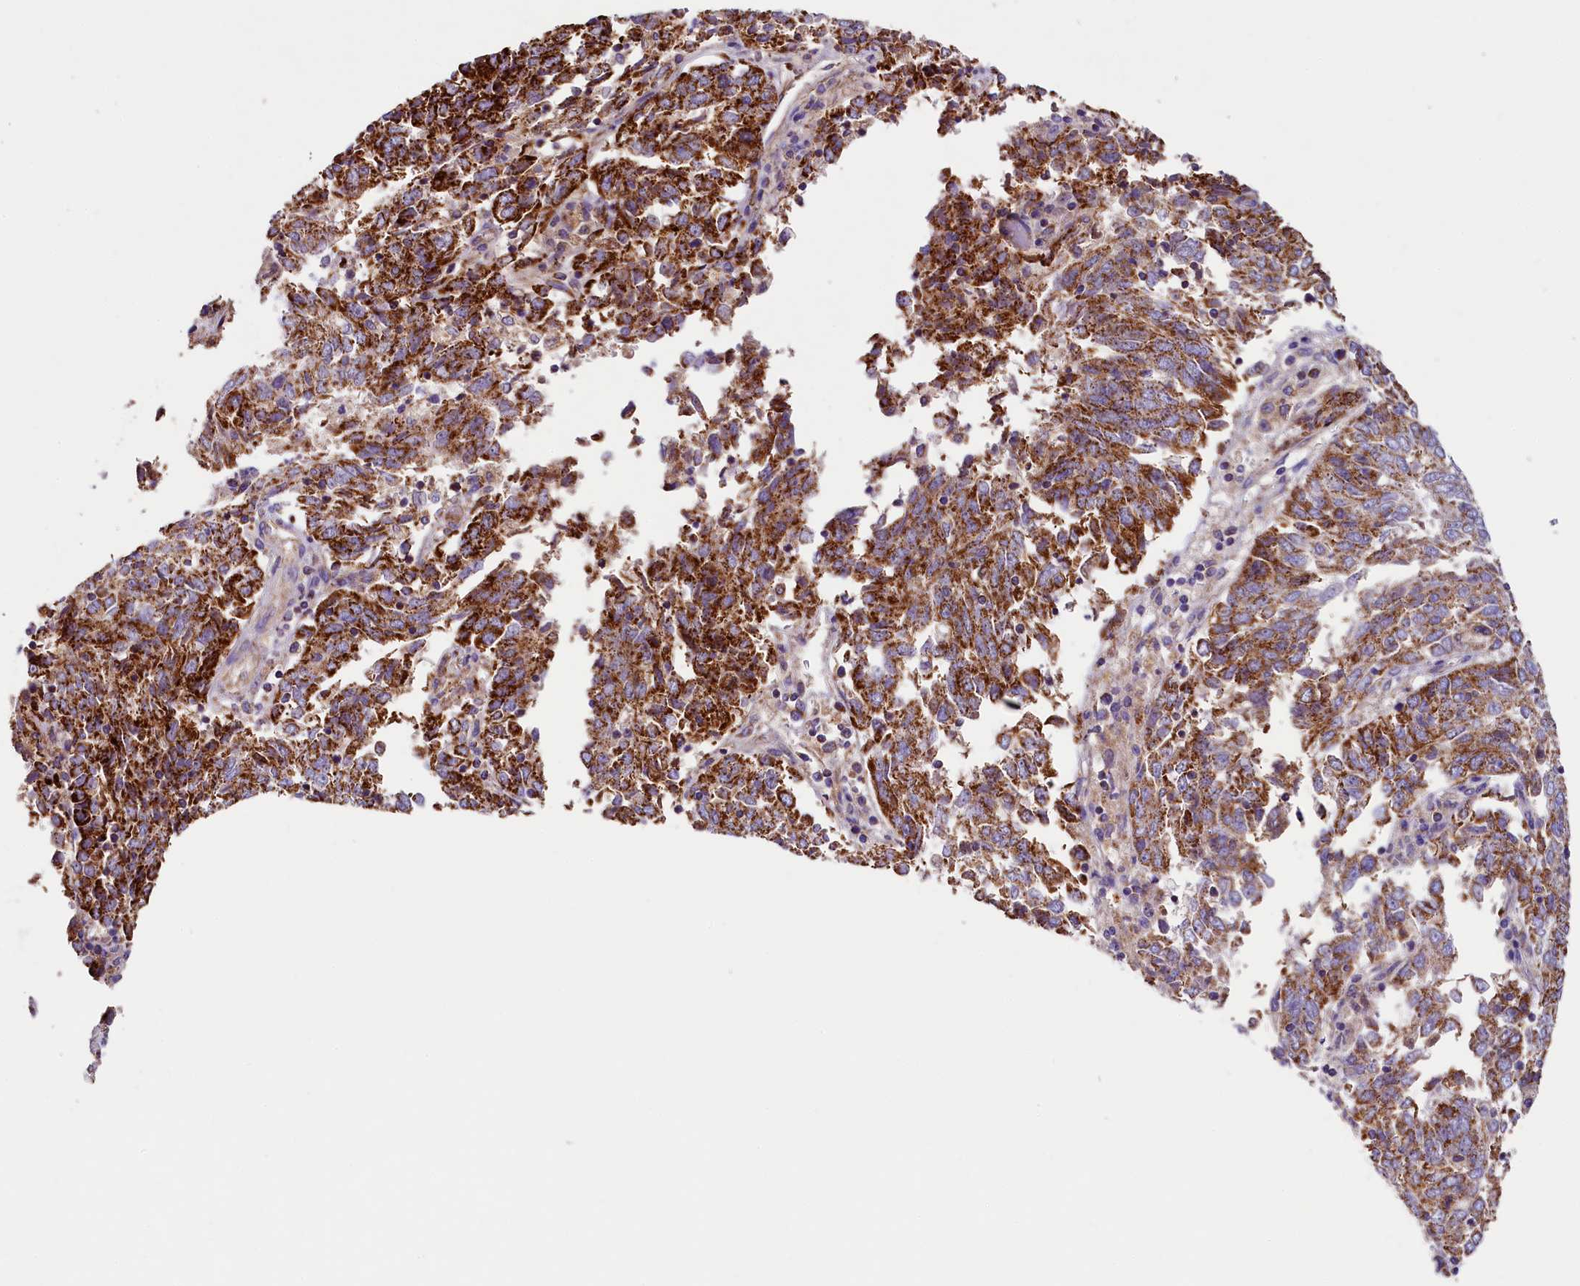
{"staining": {"intensity": "strong", "quantity": ">75%", "location": "cytoplasmic/membranous"}, "tissue": "endometrial cancer", "cell_type": "Tumor cells", "image_type": "cancer", "snomed": [{"axis": "morphology", "description": "Adenocarcinoma, NOS"}, {"axis": "topography", "description": "Endometrium"}], "caption": "Endometrial adenocarcinoma tissue exhibits strong cytoplasmic/membranous staining in approximately >75% of tumor cells, visualized by immunohistochemistry.", "gene": "PMPCB", "patient": {"sex": "female", "age": 80}}